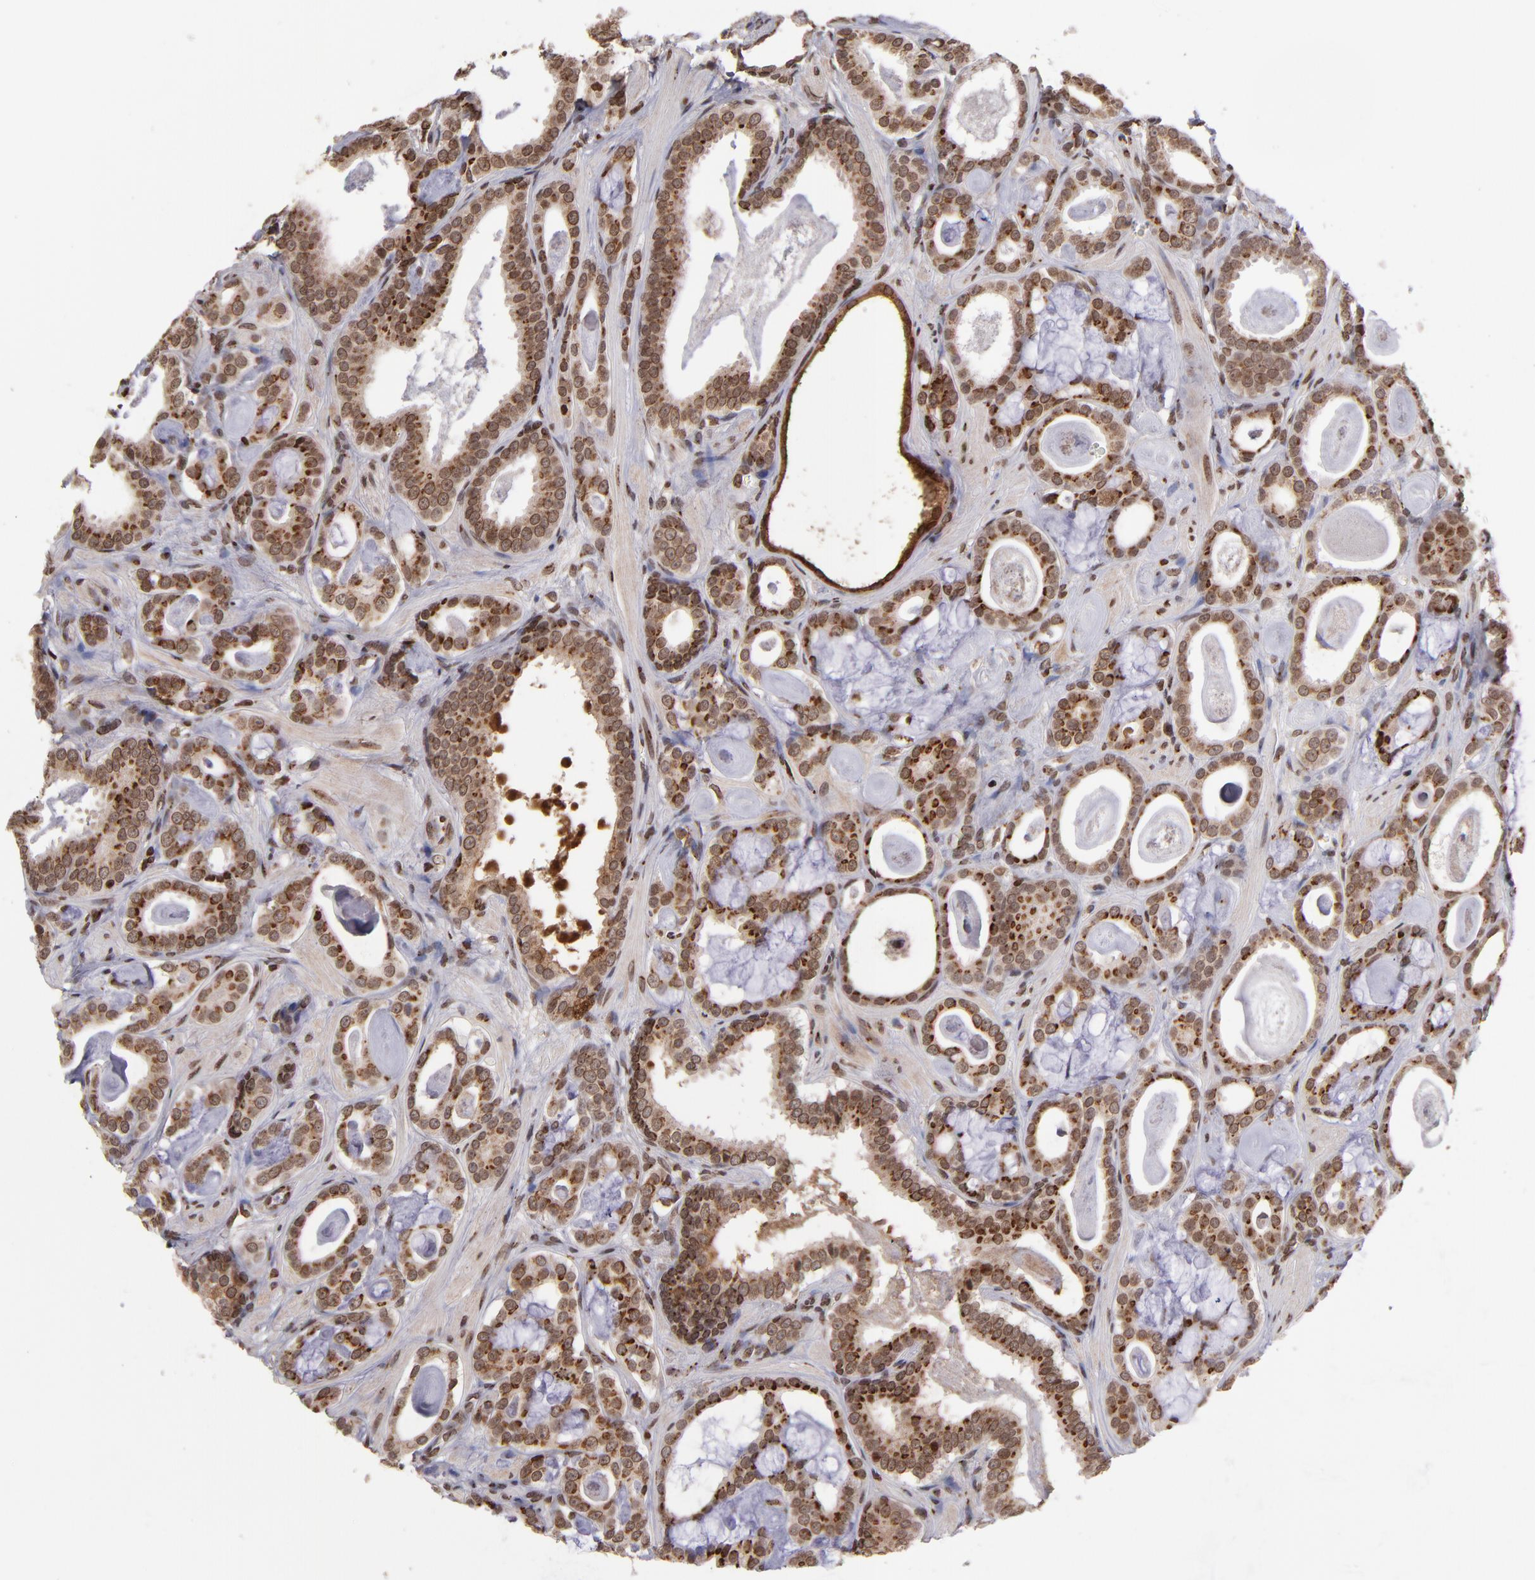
{"staining": {"intensity": "strong", "quantity": ">75%", "location": "cytoplasmic/membranous,nuclear"}, "tissue": "prostate cancer", "cell_type": "Tumor cells", "image_type": "cancer", "snomed": [{"axis": "morphology", "description": "Adenocarcinoma, Low grade"}, {"axis": "topography", "description": "Prostate"}], "caption": "Immunohistochemistry photomicrograph of neoplastic tissue: prostate adenocarcinoma (low-grade) stained using immunohistochemistry displays high levels of strong protein expression localized specifically in the cytoplasmic/membranous and nuclear of tumor cells, appearing as a cytoplasmic/membranous and nuclear brown color.", "gene": "CSDC2", "patient": {"sex": "male", "age": 57}}